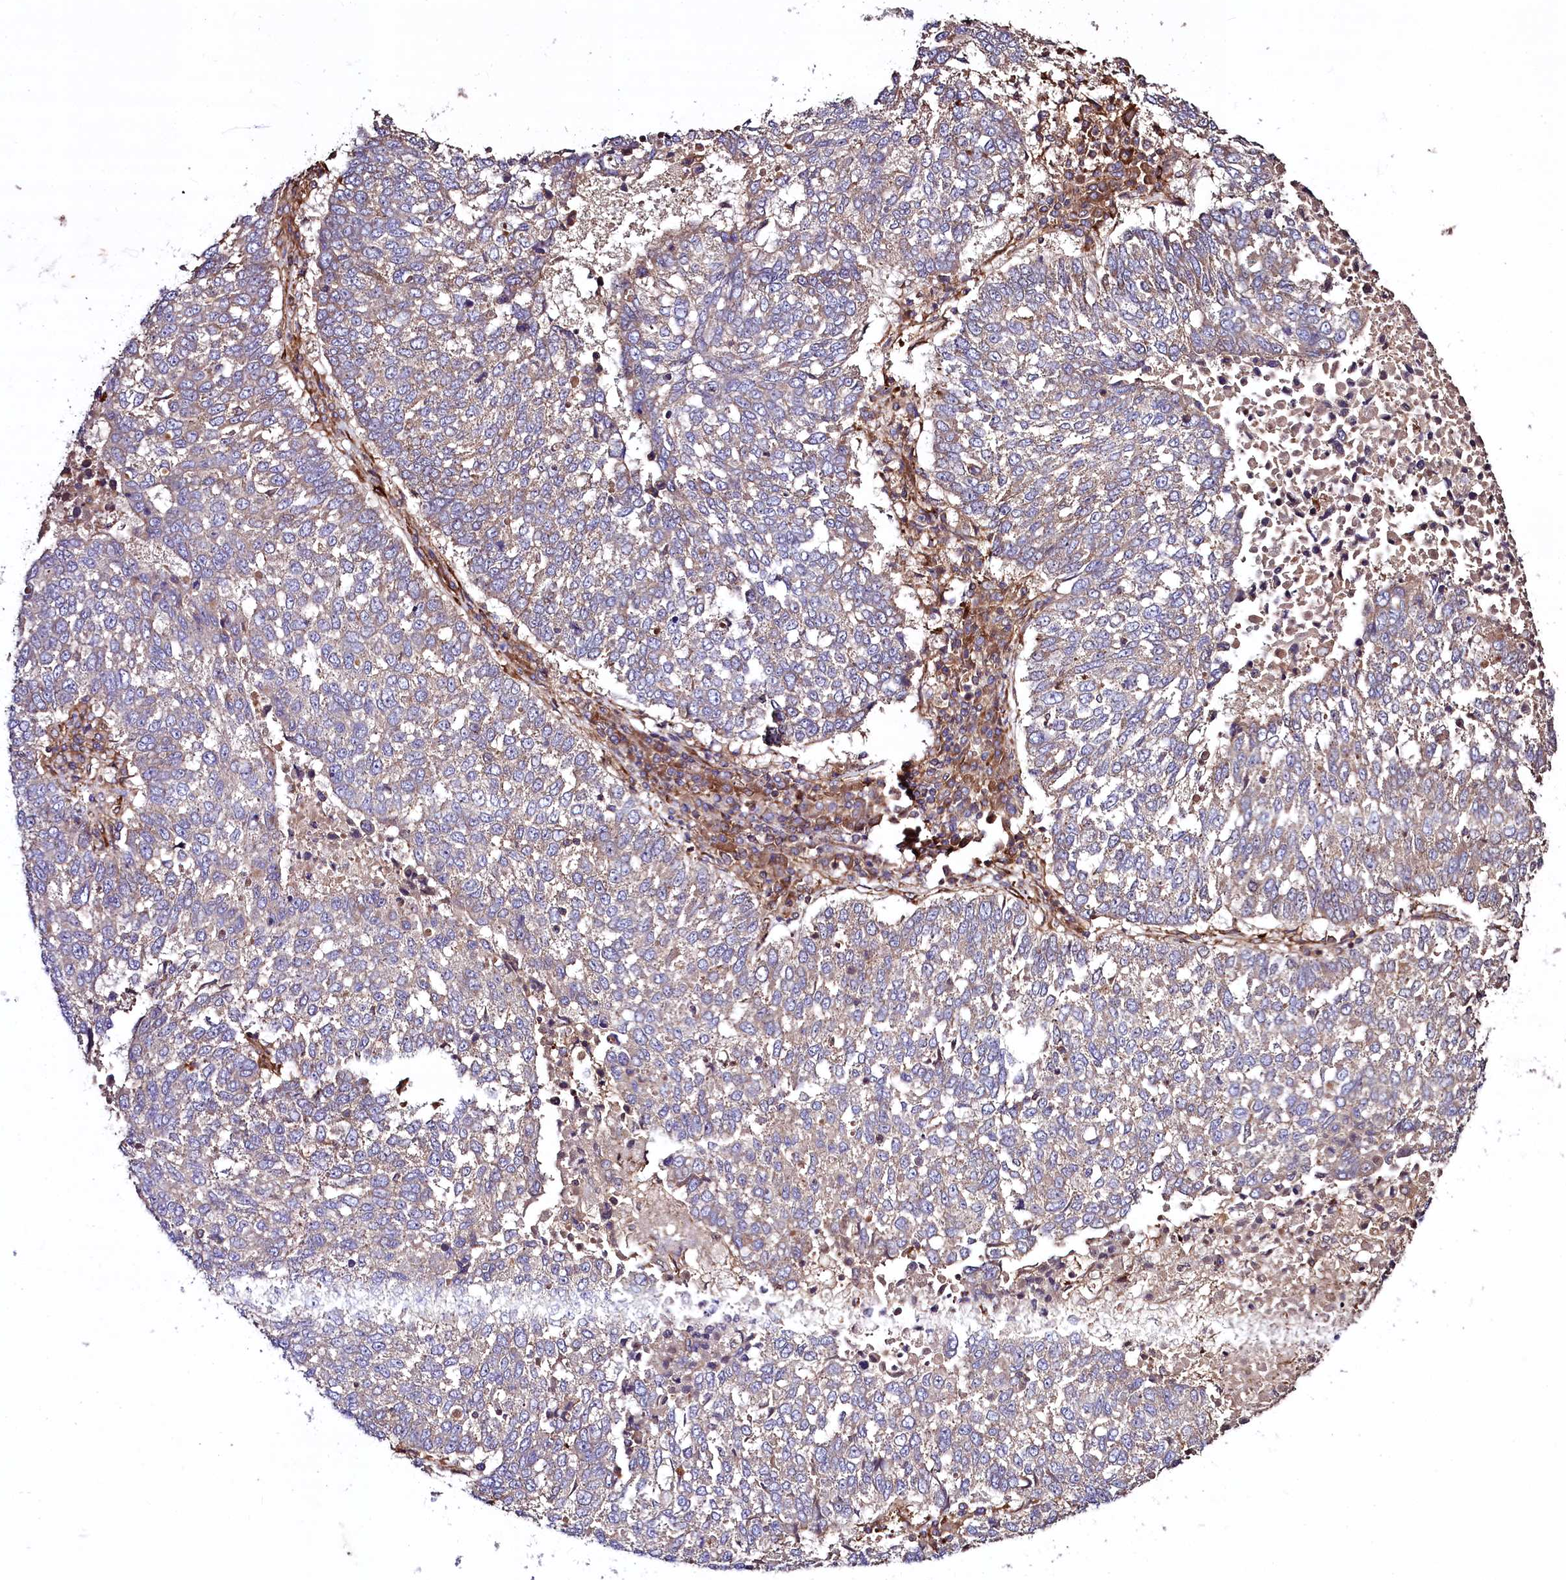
{"staining": {"intensity": "weak", "quantity": "25%-75%", "location": "cytoplasmic/membranous"}, "tissue": "lung cancer", "cell_type": "Tumor cells", "image_type": "cancer", "snomed": [{"axis": "morphology", "description": "Squamous cell carcinoma, NOS"}, {"axis": "topography", "description": "Lung"}], "caption": "Lung cancer (squamous cell carcinoma) stained with a protein marker shows weak staining in tumor cells.", "gene": "KLHDC4", "patient": {"sex": "male", "age": 73}}